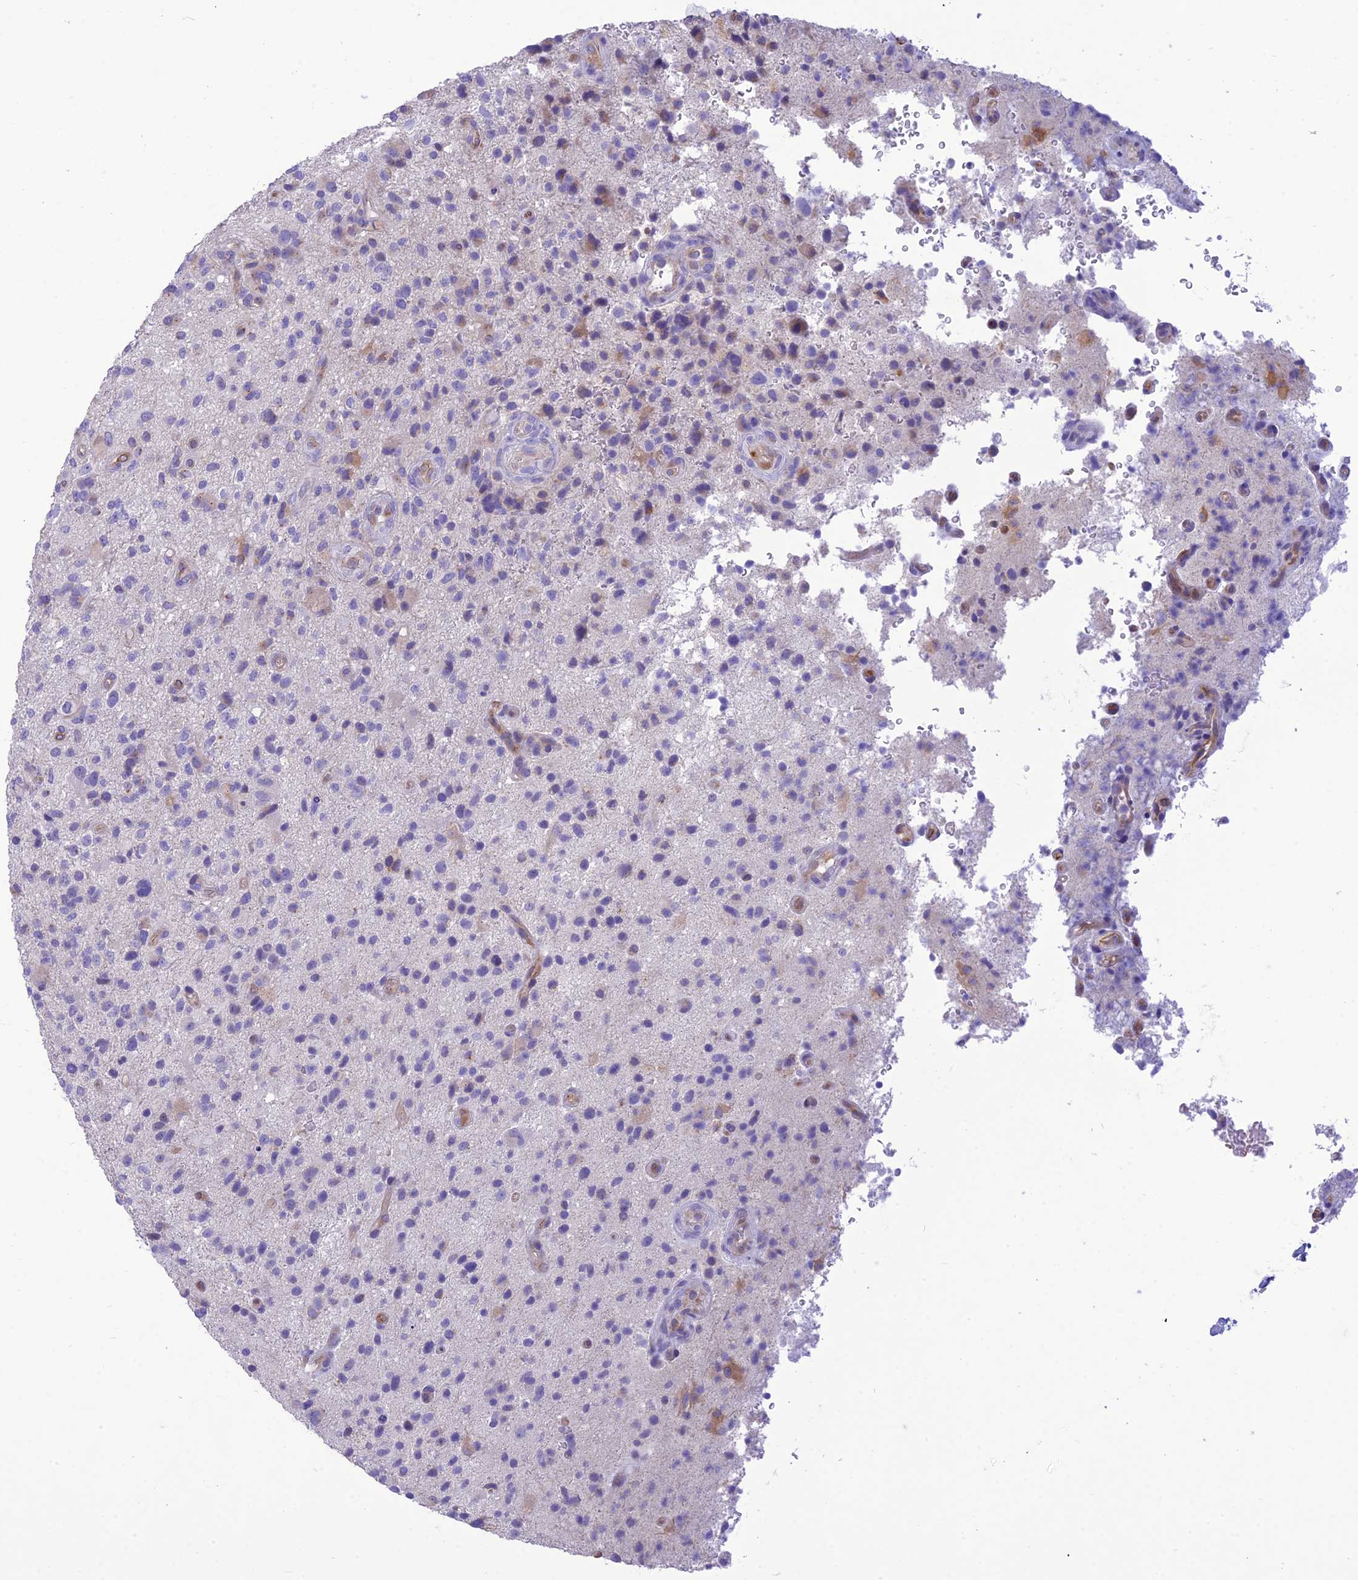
{"staining": {"intensity": "negative", "quantity": "none", "location": "none"}, "tissue": "glioma", "cell_type": "Tumor cells", "image_type": "cancer", "snomed": [{"axis": "morphology", "description": "Glioma, malignant, High grade"}, {"axis": "topography", "description": "Brain"}], "caption": "Image shows no significant protein staining in tumor cells of glioma.", "gene": "DHDH", "patient": {"sex": "male", "age": 47}}